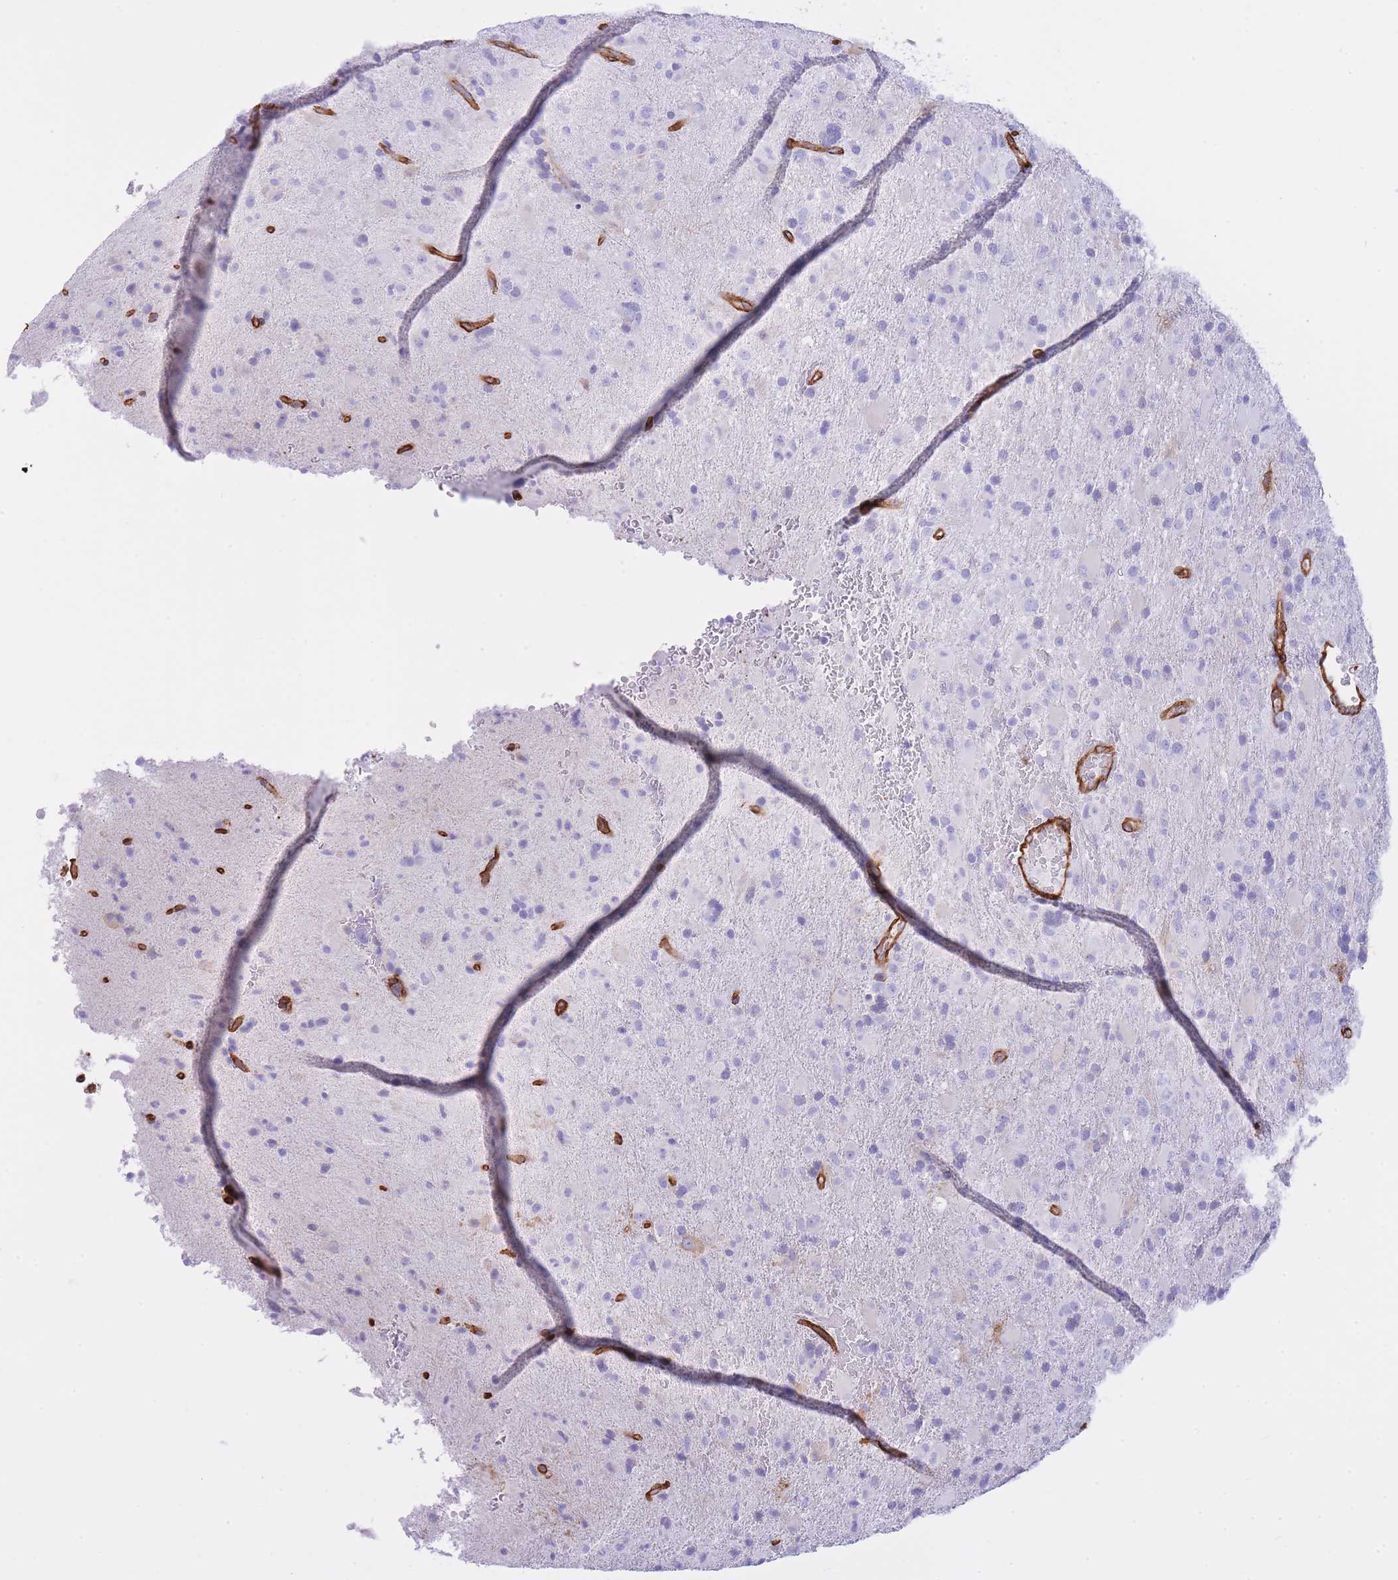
{"staining": {"intensity": "negative", "quantity": "none", "location": "none"}, "tissue": "glioma", "cell_type": "Tumor cells", "image_type": "cancer", "snomed": [{"axis": "morphology", "description": "Glioma, malignant, Low grade"}, {"axis": "topography", "description": "Brain"}], "caption": "This is a micrograph of immunohistochemistry (IHC) staining of malignant glioma (low-grade), which shows no staining in tumor cells. (Brightfield microscopy of DAB immunohistochemistry at high magnification).", "gene": "CAVIN1", "patient": {"sex": "male", "age": 65}}